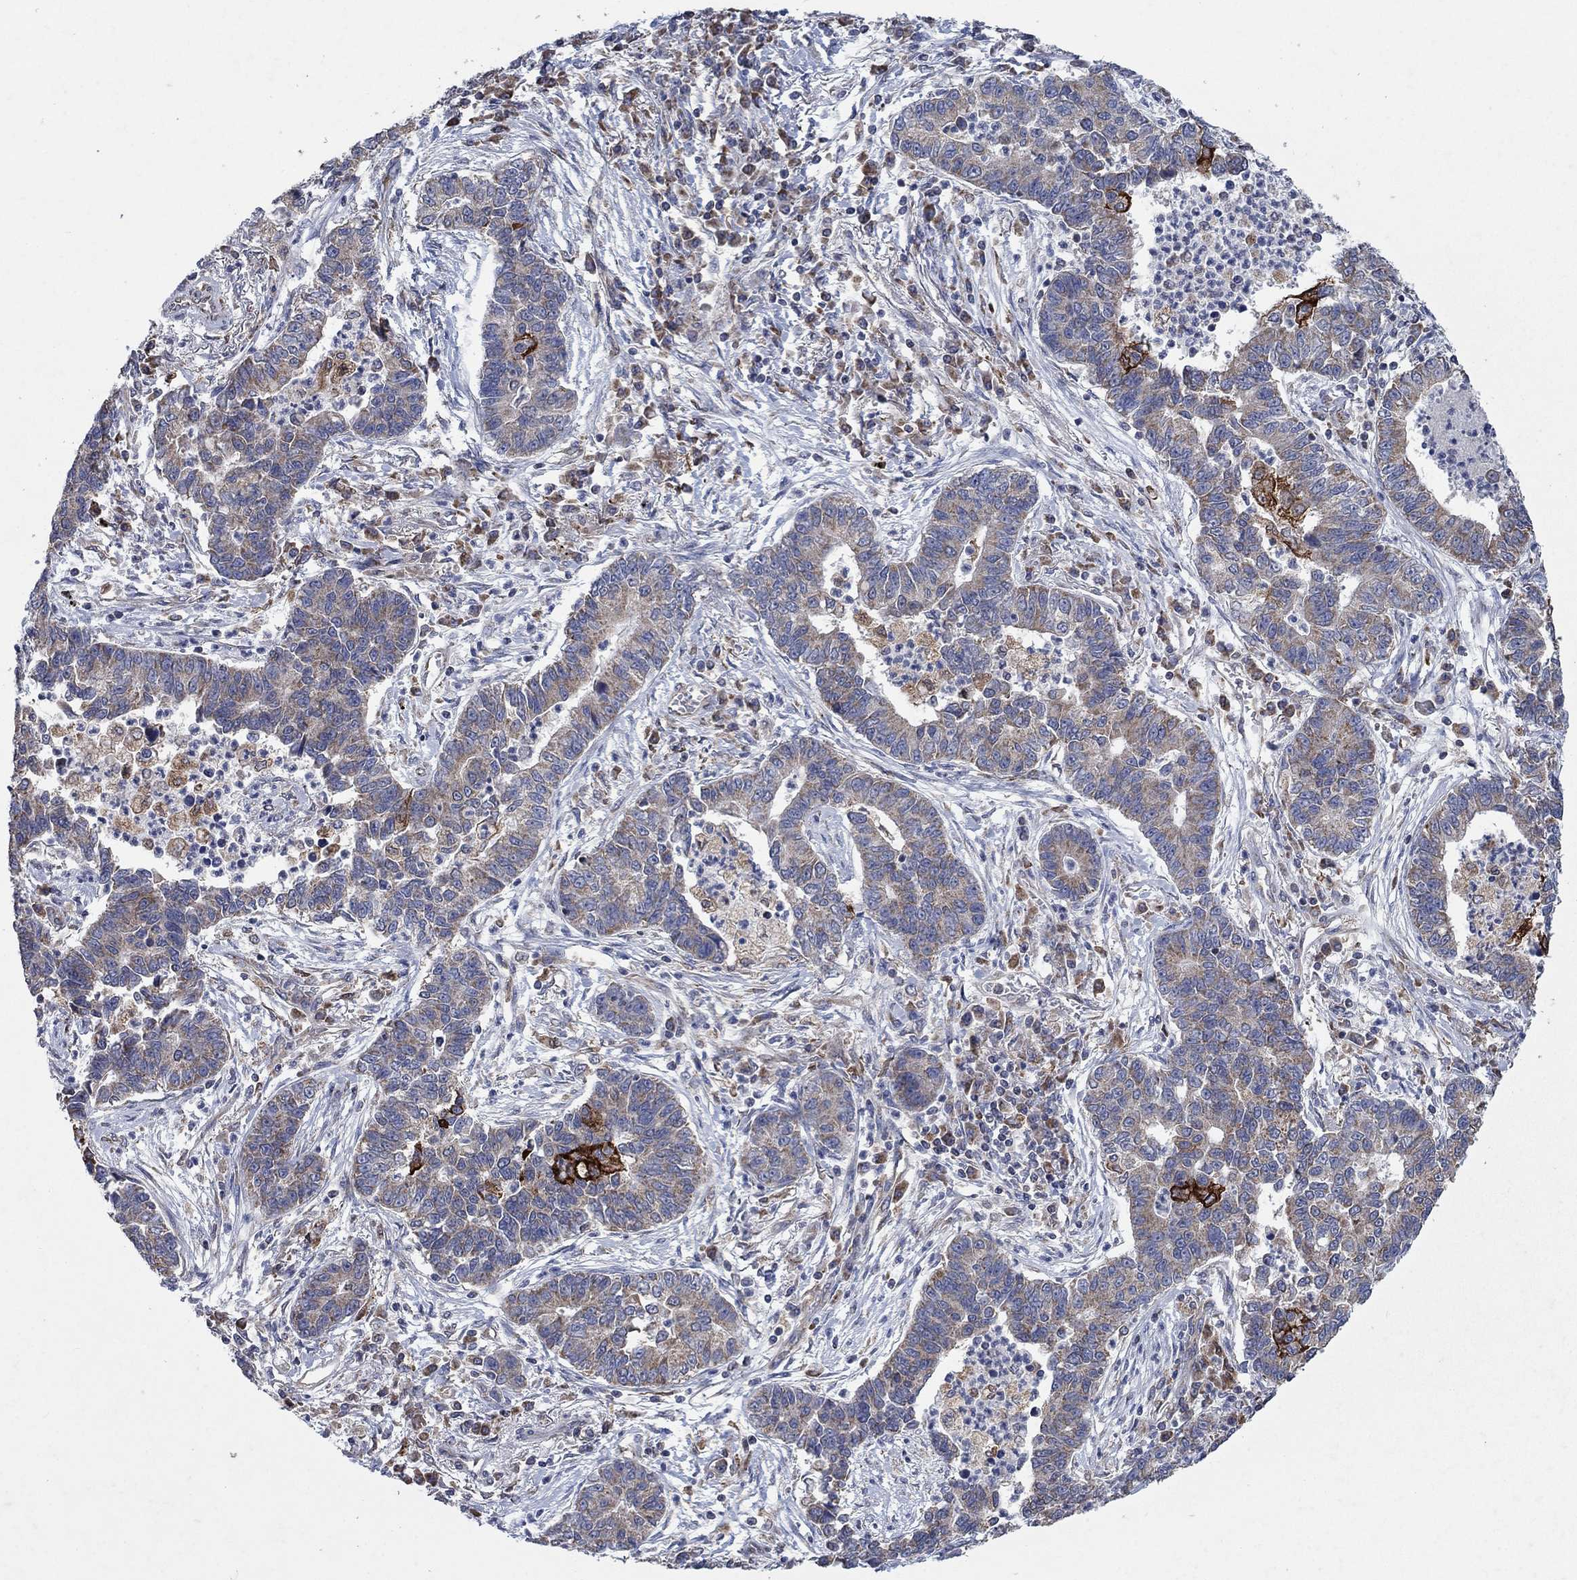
{"staining": {"intensity": "weak", "quantity": "25%-75%", "location": "cytoplasmic/membranous"}, "tissue": "lung cancer", "cell_type": "Tumor cells", "image_type": "cancer", "snomed": [{"axis": "morphology", "description": "Adenocarcinoma, NOS"}, {"axis": "topography", "description": "Lung"}], "caption": "Human lung adenocarcinoma stained for a protein (brown) exhibits weak cytoplasmic/membranous positive positivity in about 25%-75% of tumor cells.", "gene": "NCEH1", "patient": {"sex": "female", "age": 57}}